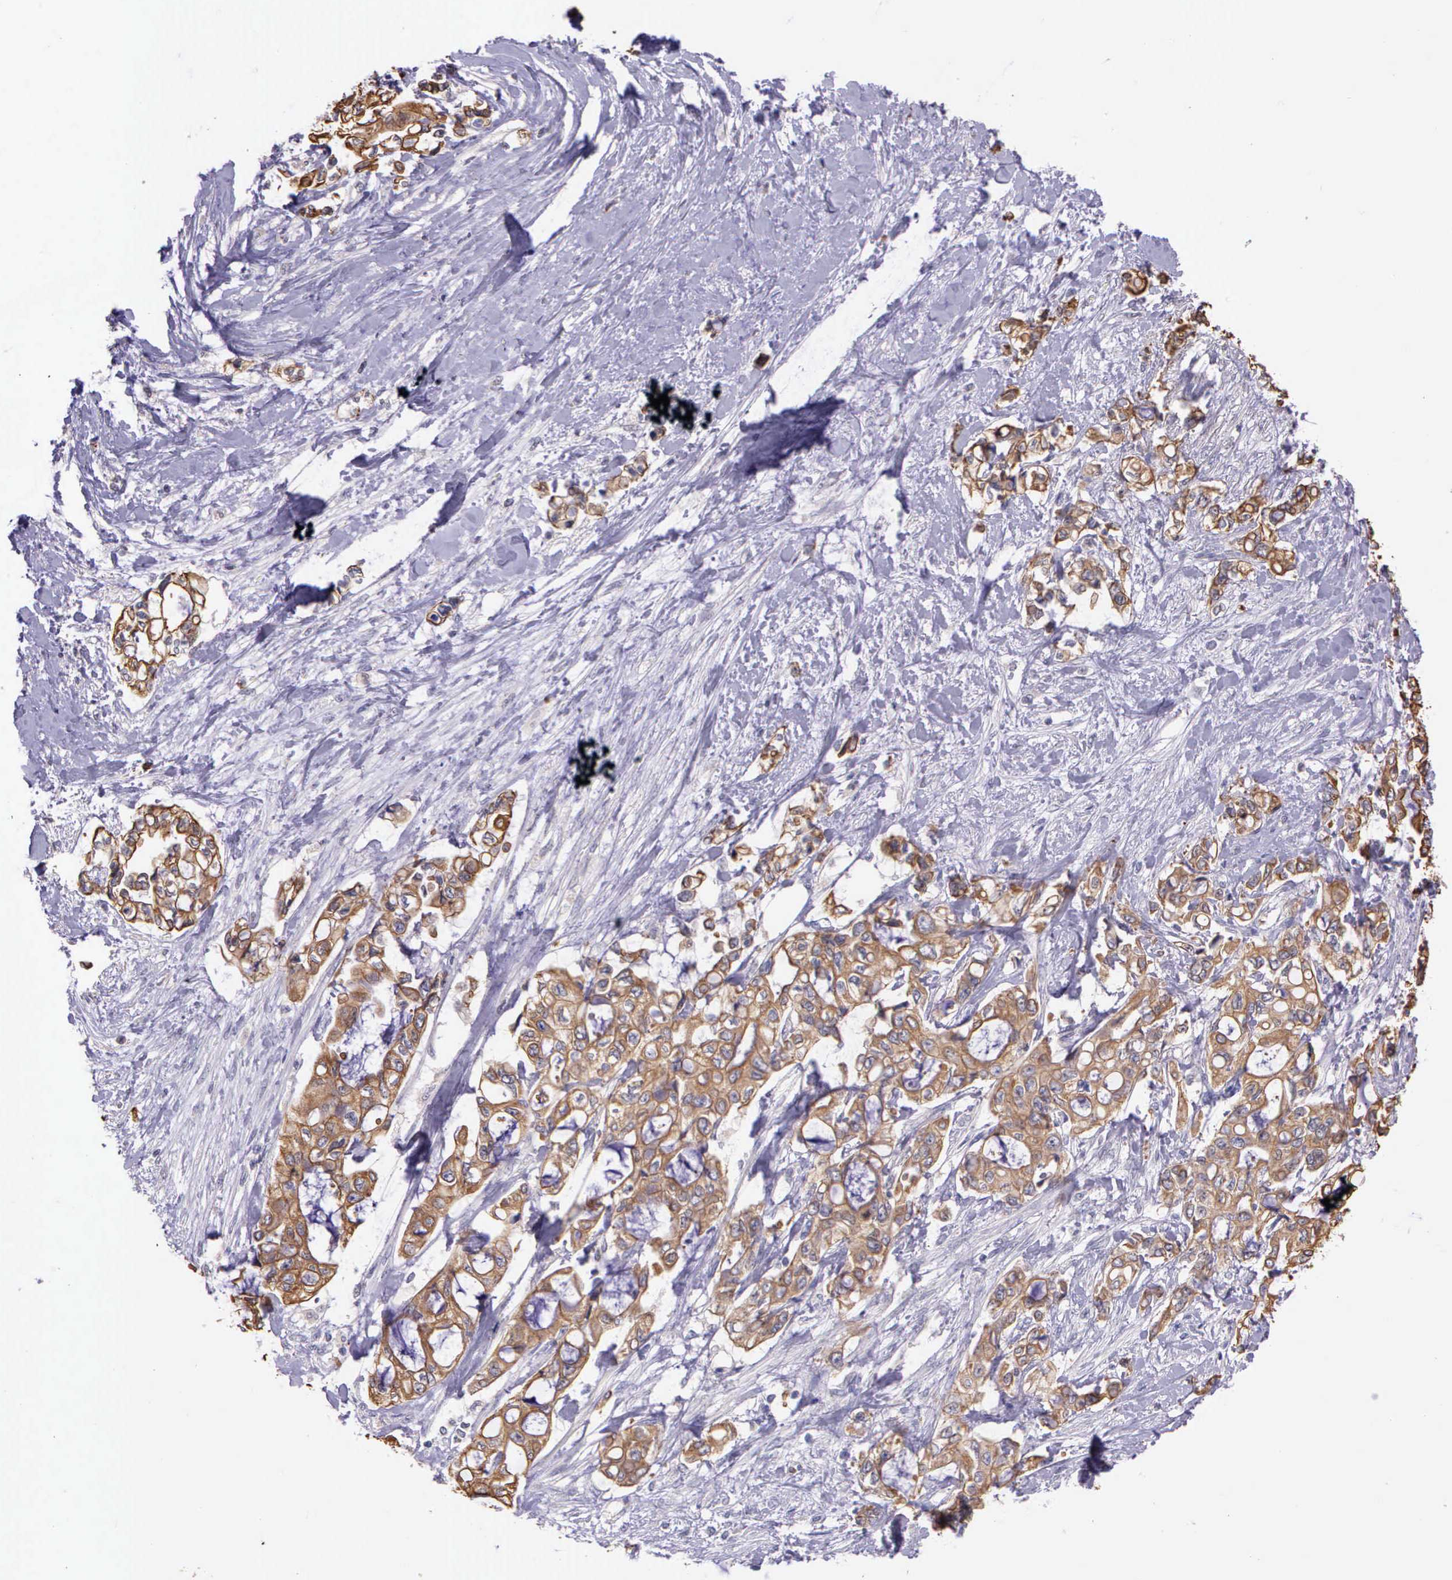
{"staining": {"intensity": "weak", "quantity": ">75%", "location": "cytoplasmic/membranous"}, "tissue": "pancreatic cancer", "cell_type": "Tumor cells", "image_type": "cancer", "snomed": [{"axis": "morphology", "description": "Adenocarcinoma, NOS"}, {"axis": "topography", "description": "Pancreas"}], "caption": "The immunohistochemical stain labels weak cytoplasmic/membranous positivity in tumor cells of pancreatic cancer (adenocarcinoma) tissue.", "gene": "IGBP1", "patient": {"sex": "female", "age": 70}}